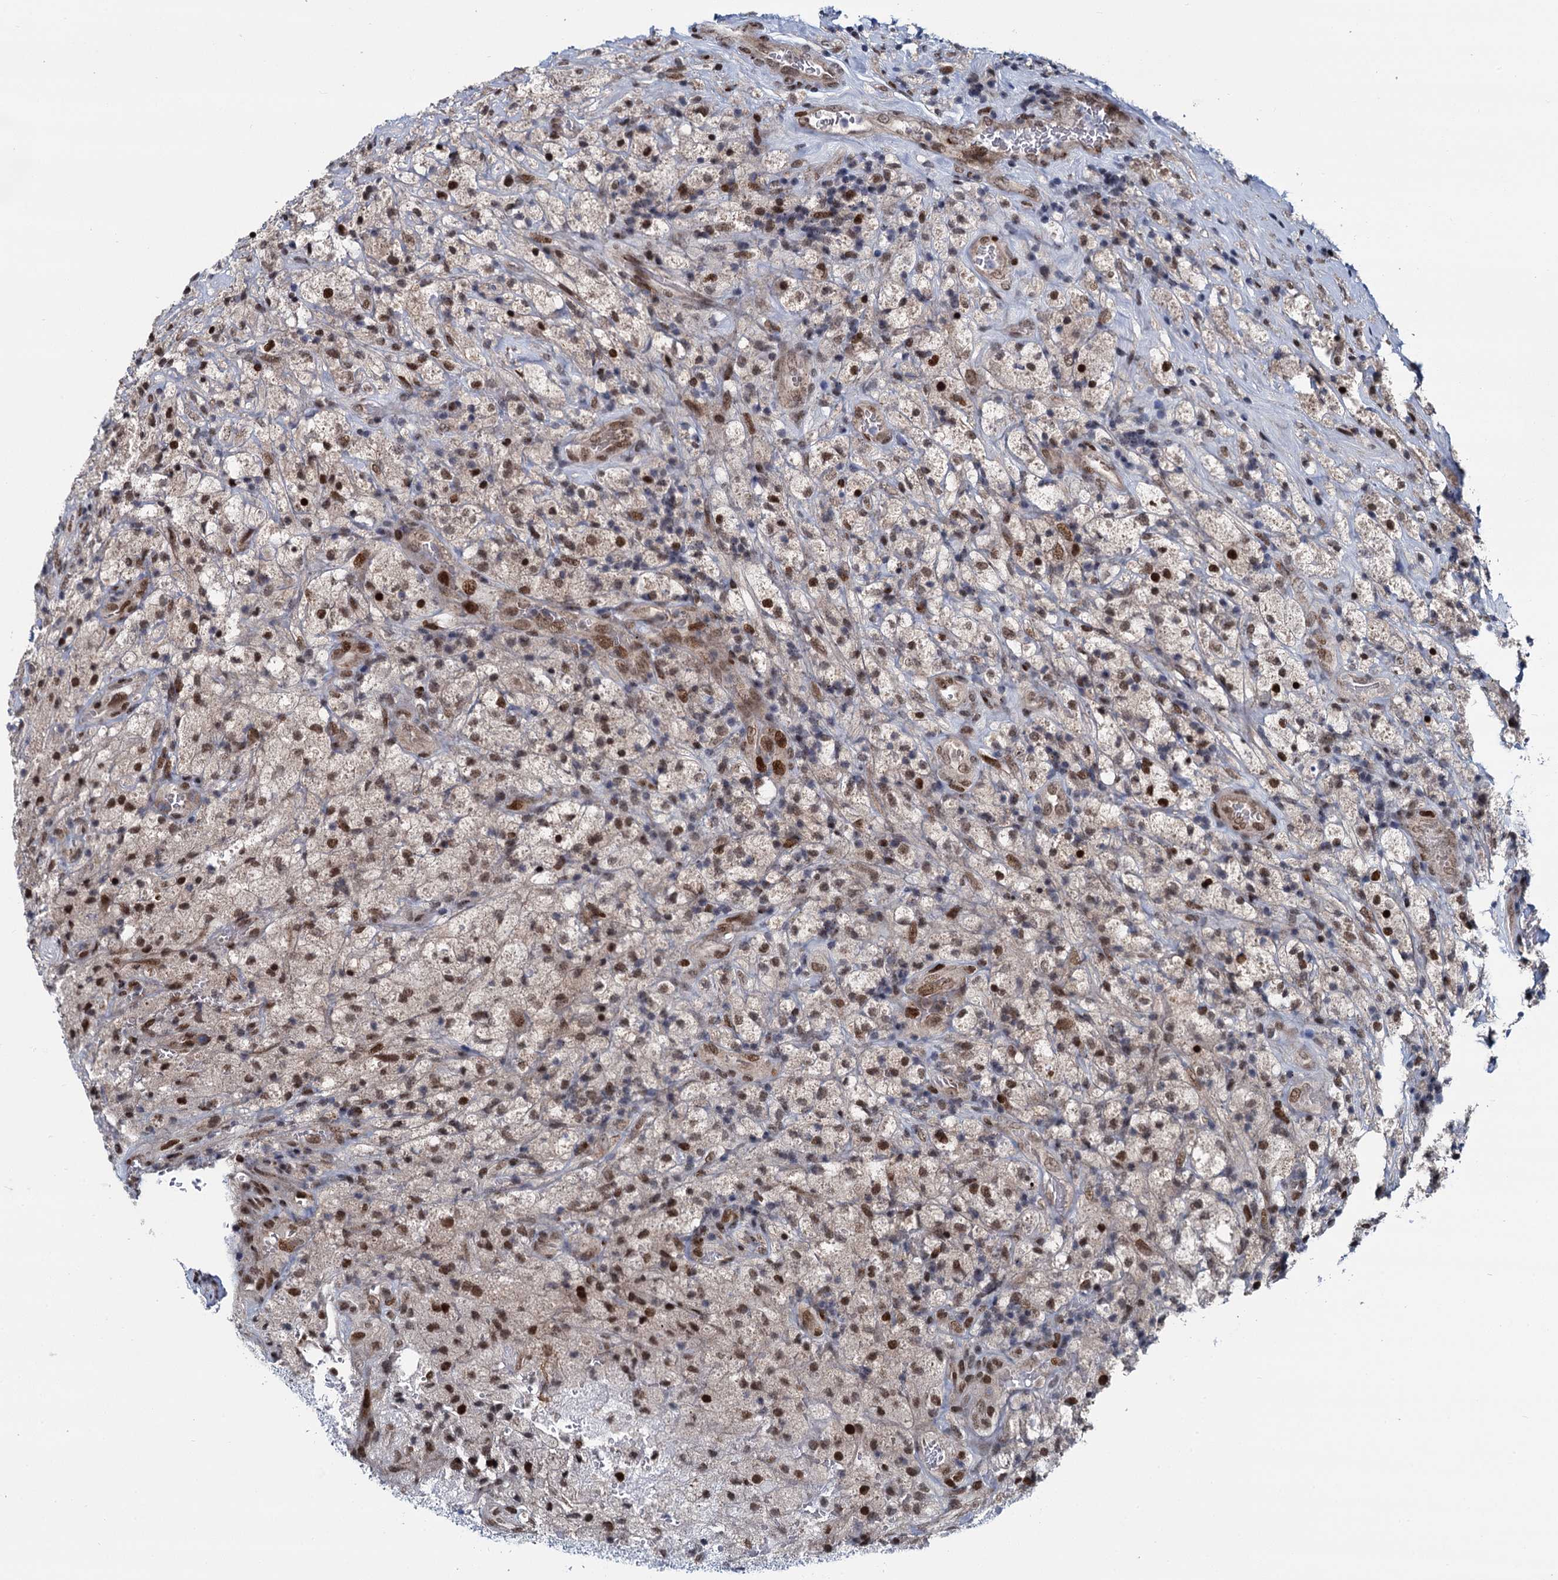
{"staining": {"intensity": "moderate", "quantity": ">75%", "location": "nuclear"}, "tissue": "glioma", "cell_type": "Tumor cells", "image_type": "cancer", "snomed": [{"axis": "morphology", "description": "Glioma, malignant, High grade"}, {"axis": "topography", "description": "Brain"}], "caption": "Moderate nuclear positivity for a protein is identified in about >75% of tumor cells of glioma using IHC.", "gene": "RUFY2", "patient": {"sex": "male", "age": 69}}